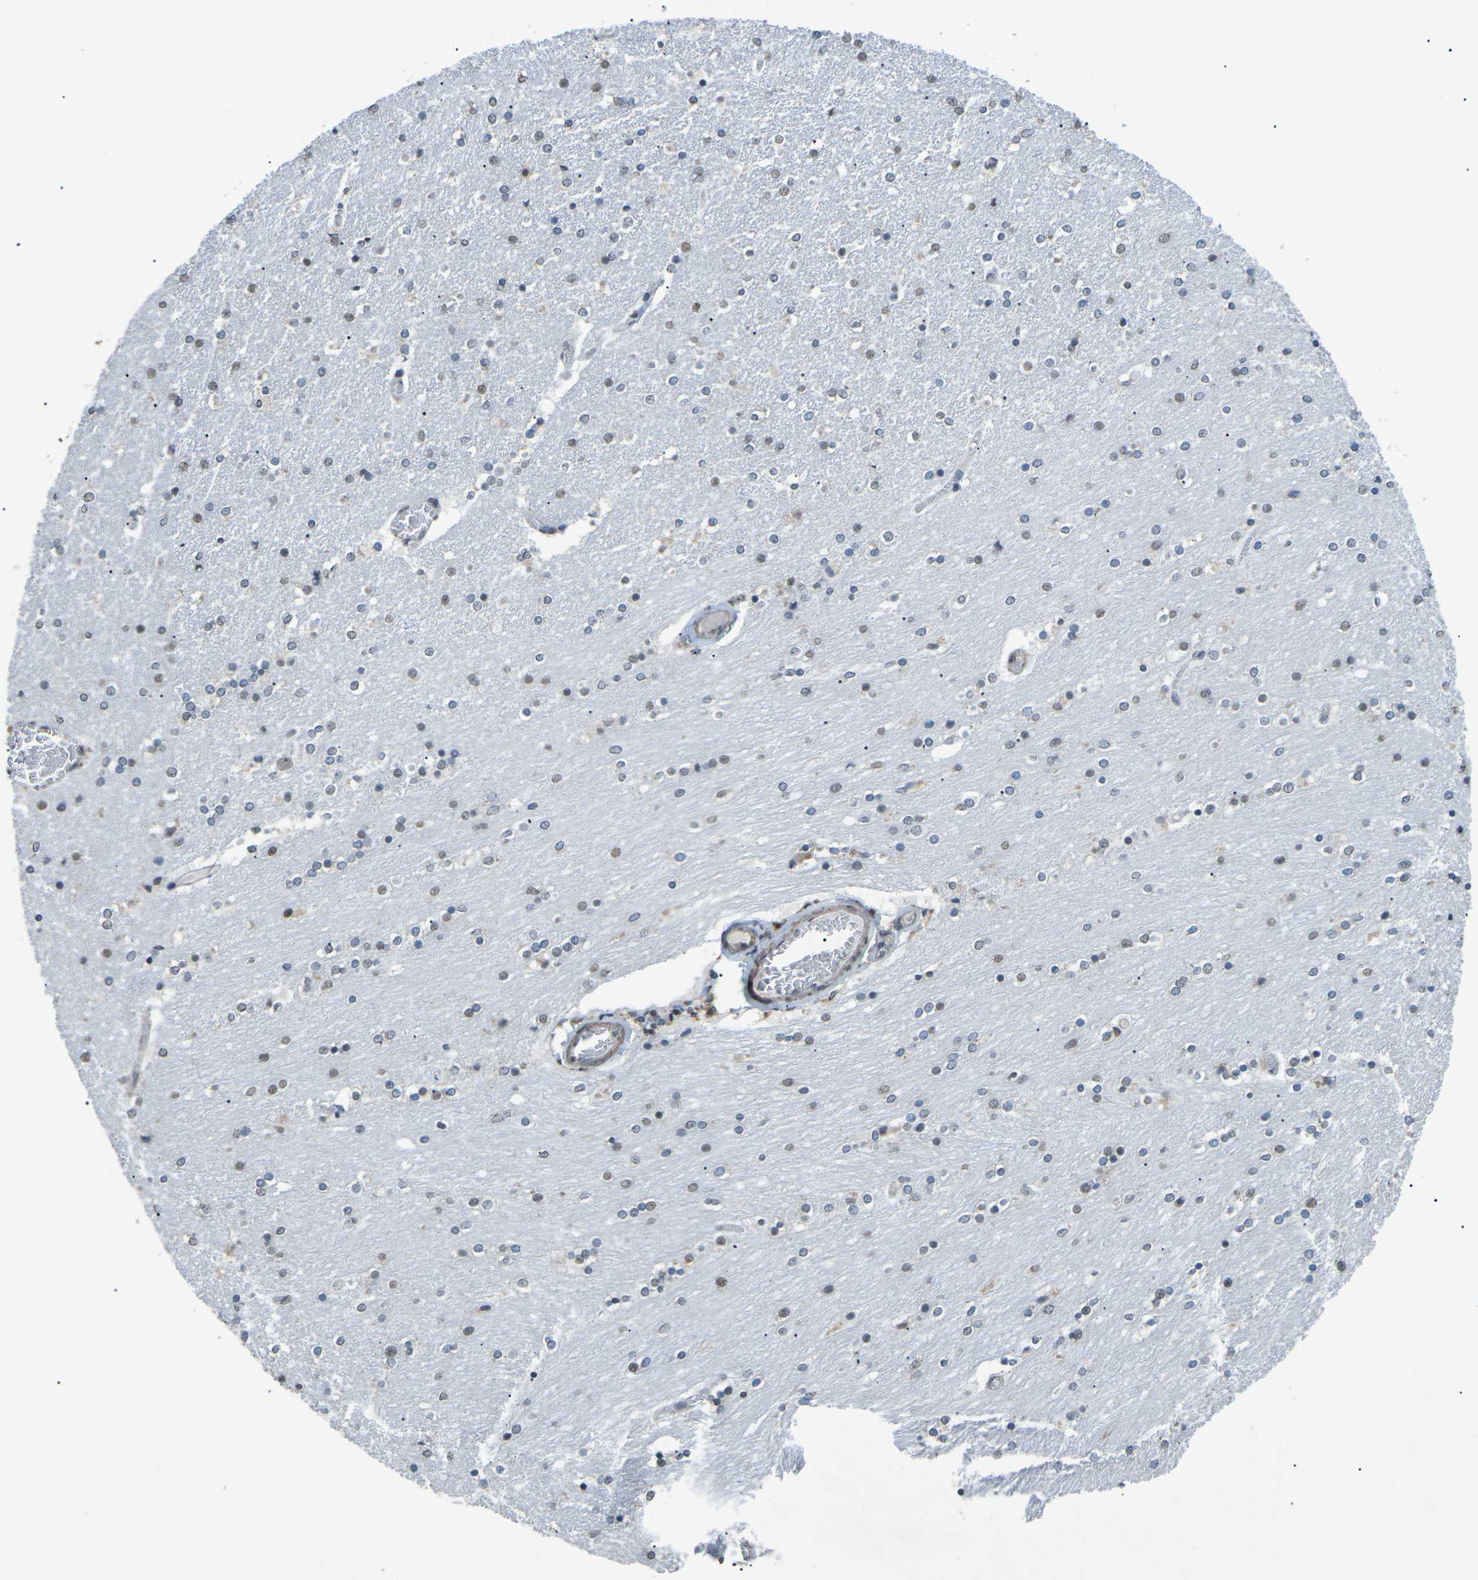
{"staining": {"intensity": "weak", "quantity": "<25%", "location": "cytoplasmic/membranous"}, "tissue": "caudate", "cell_type": "Glial cells", "image_type": "normal", "snomed": [{"axis": "morphology", "description": "Normal tissue, NOS"}, {"axis": "topography", "description": "Lateral ventricle wall"}], "caption": "Glial cells are negative for protein expression in benign human caudate.", "gene": "TFR2", "patient": {"sex": "female", "age": 54}}